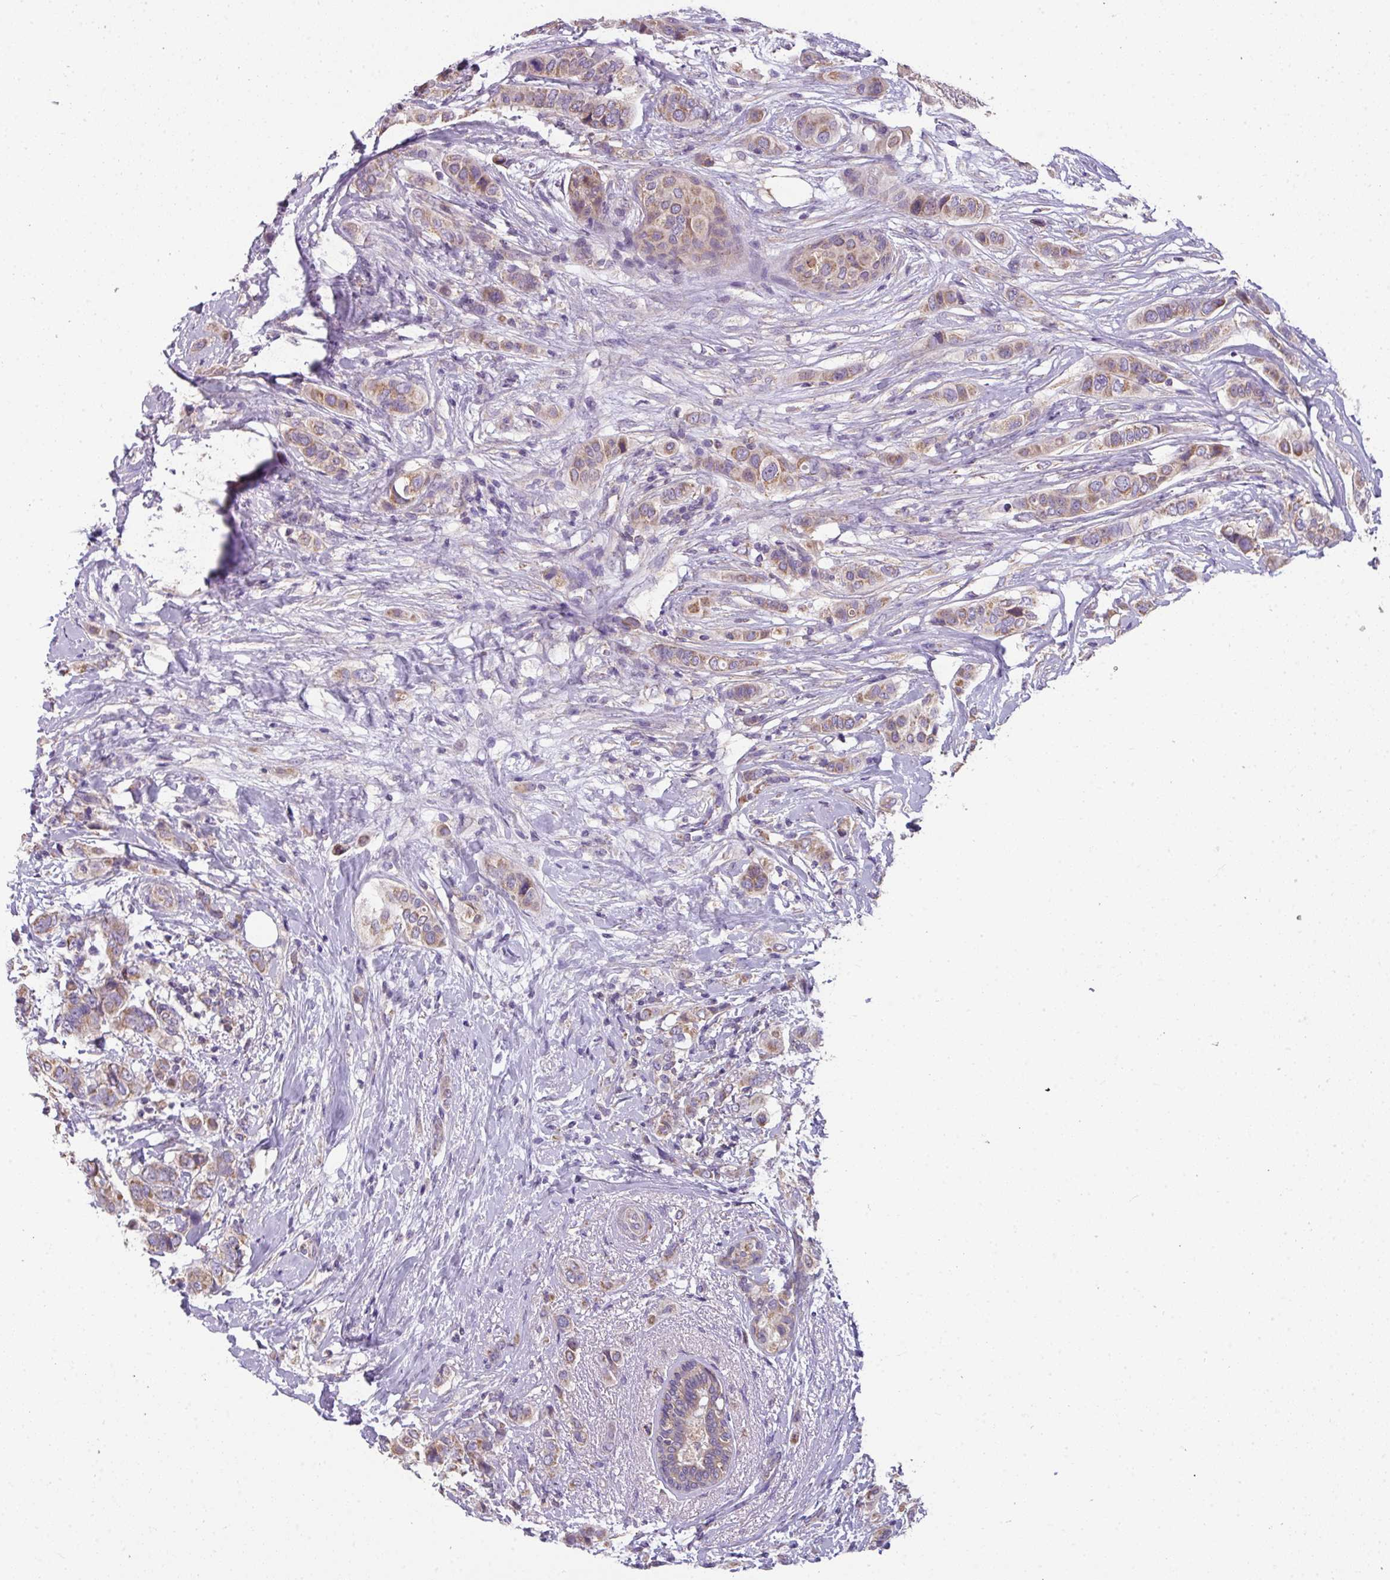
{"staining": {"intensity": "weak", "quantity": "25%-75%", "location": "cytoplasmic/membranous"}, "tissue": "breast cancer", "cell_type": "Tumor cells", "image_type": "cancer", "snomed": [{"axis": "morphology", "description": "Lobular carcinoma"}, {"axis": "topography", "description": "Breast"}], "caption": "Lobular carcinoma (breast) stained with immunohistochemistry (IHC) reveals weak cytoplasmic/membranous positivity in approximately 25%-75% of tumor cells.", "gene": "PALS2", "patient": {"sex": "female", "age": 51}}